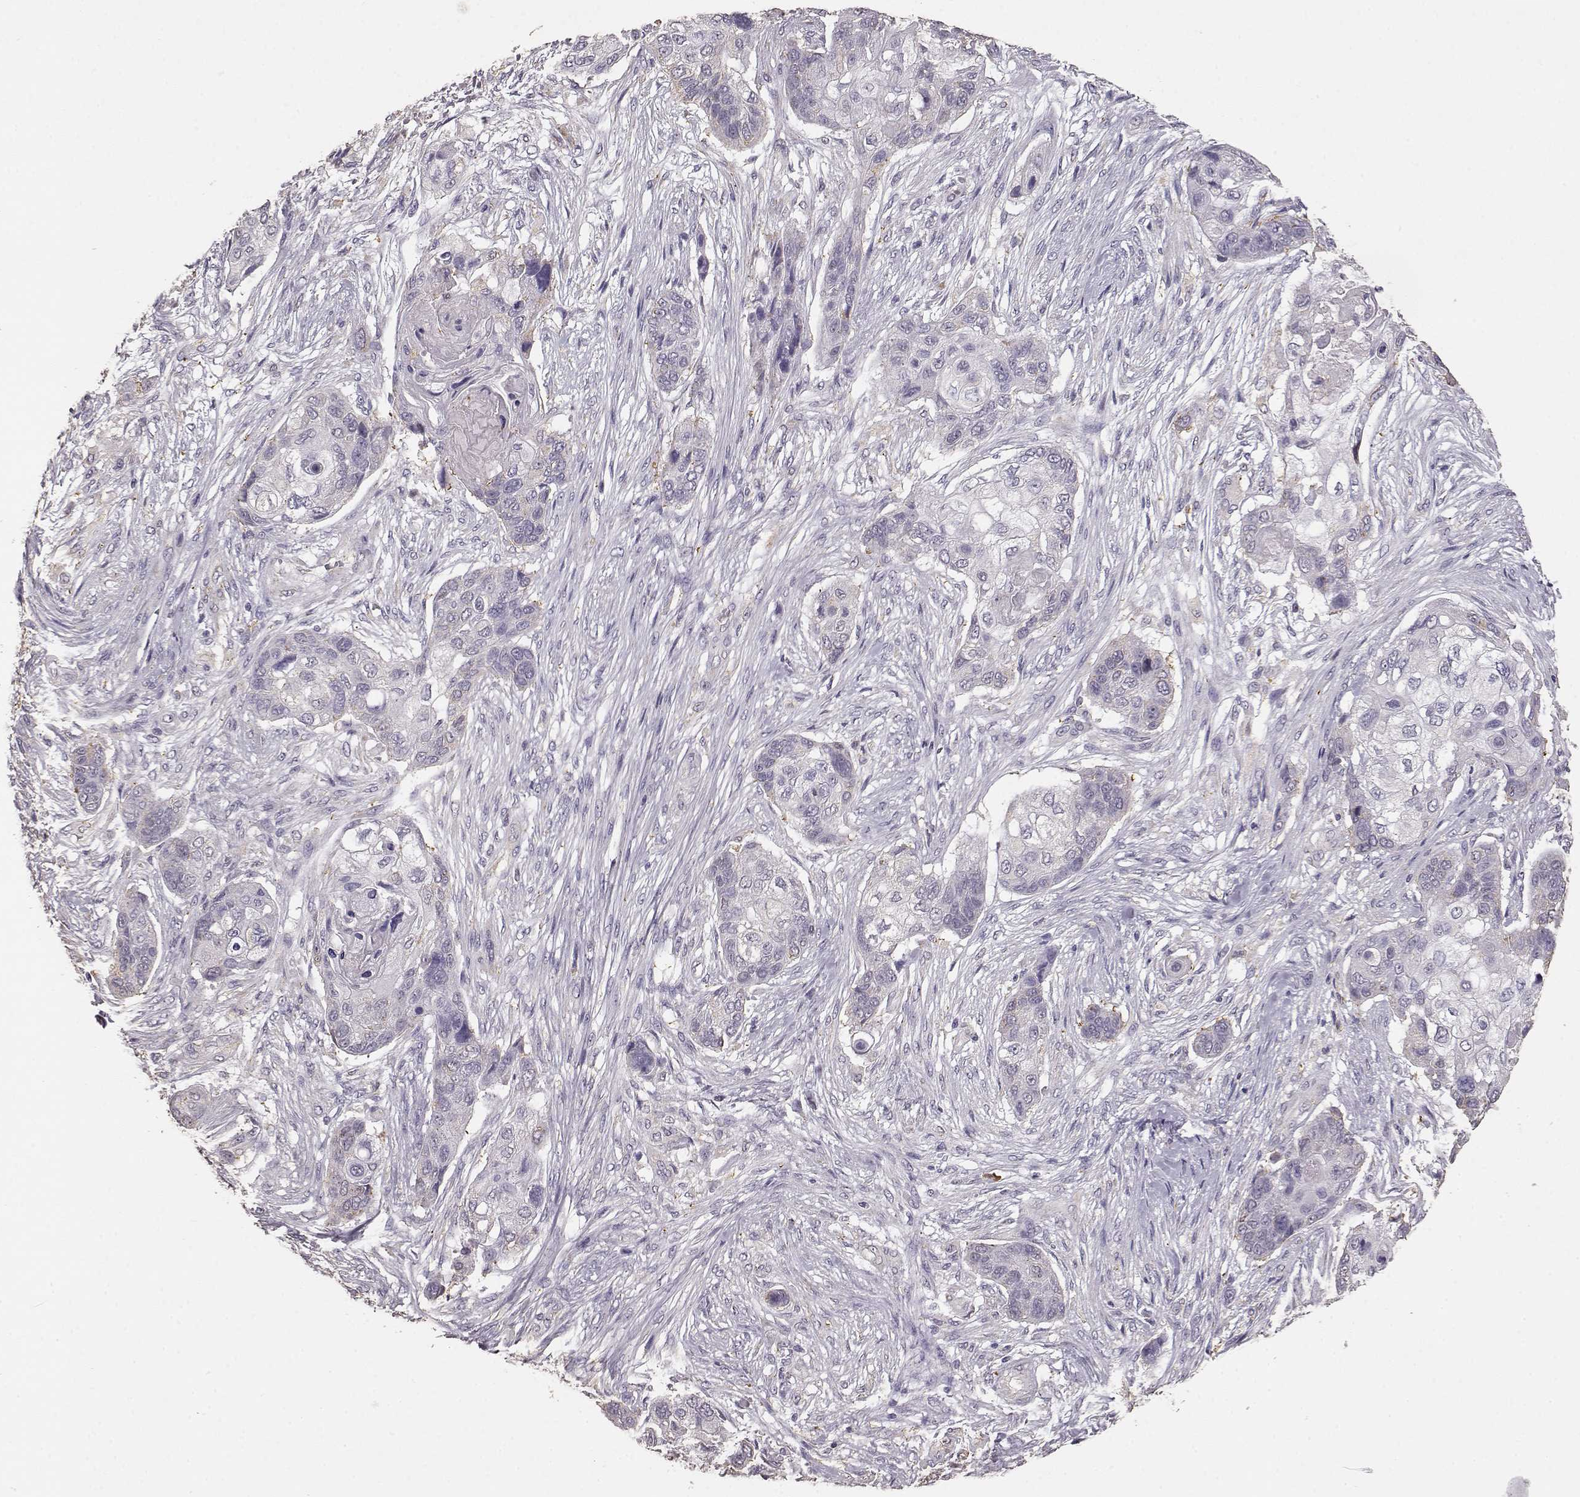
{"staining": {"intensity": "negative", "quantity": "none", "location": "none"}, "tissue": "lung cancer", "cell_type": "Tumor cells", "image_type": "cancer", "snomed": [{"axis": "morphology", "description": "Squamous cell carcinoma, NOS"}, {"axis": "topography", "description": "Lung"}], "caption": "IHC of human lung cancer demonstrates no positivity in tumor cells.", "gene": "GABRG3", "patient": {"sex": "male", "age": 69}}